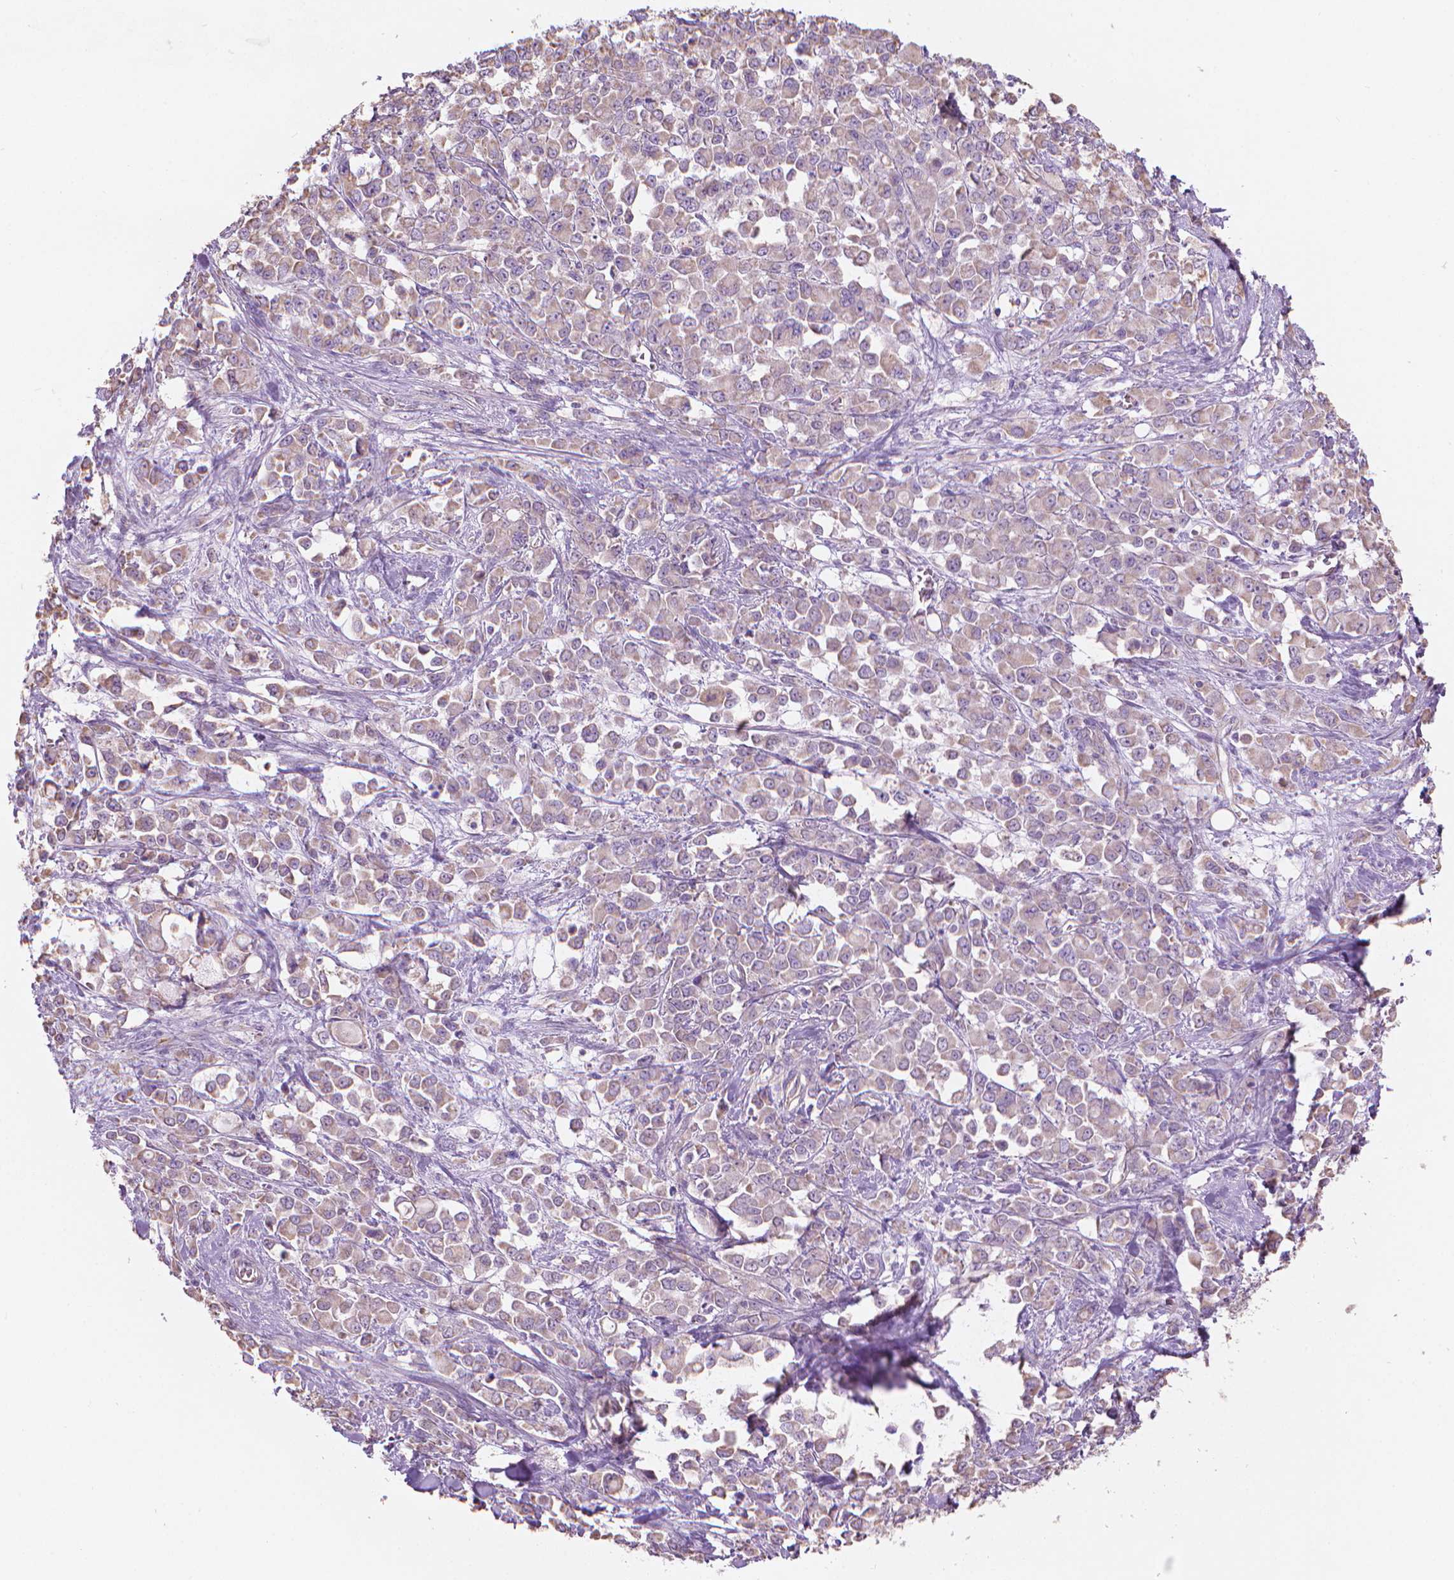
{"staining": {"intensity": "weak", "quantity": "25%-75%", "location": "cytoplasmic/membranous"}, "tissue": "stomach cancer", "cell_type": "Tumor cells", "image_type": "cancer", "snomed": [{"axis": "morphology", "description": "Adenocarcinoma, NOS"}, {"axis": "topography", "description": "Stomach"}], "caption": "IHC of human stomach cancer demonstrates low levels of weak cytoplasmic/membranous staining in about 25%-75% of tumor cells.", "gene": "TTC29", "patient": {"sex": "female", "age": 76}}